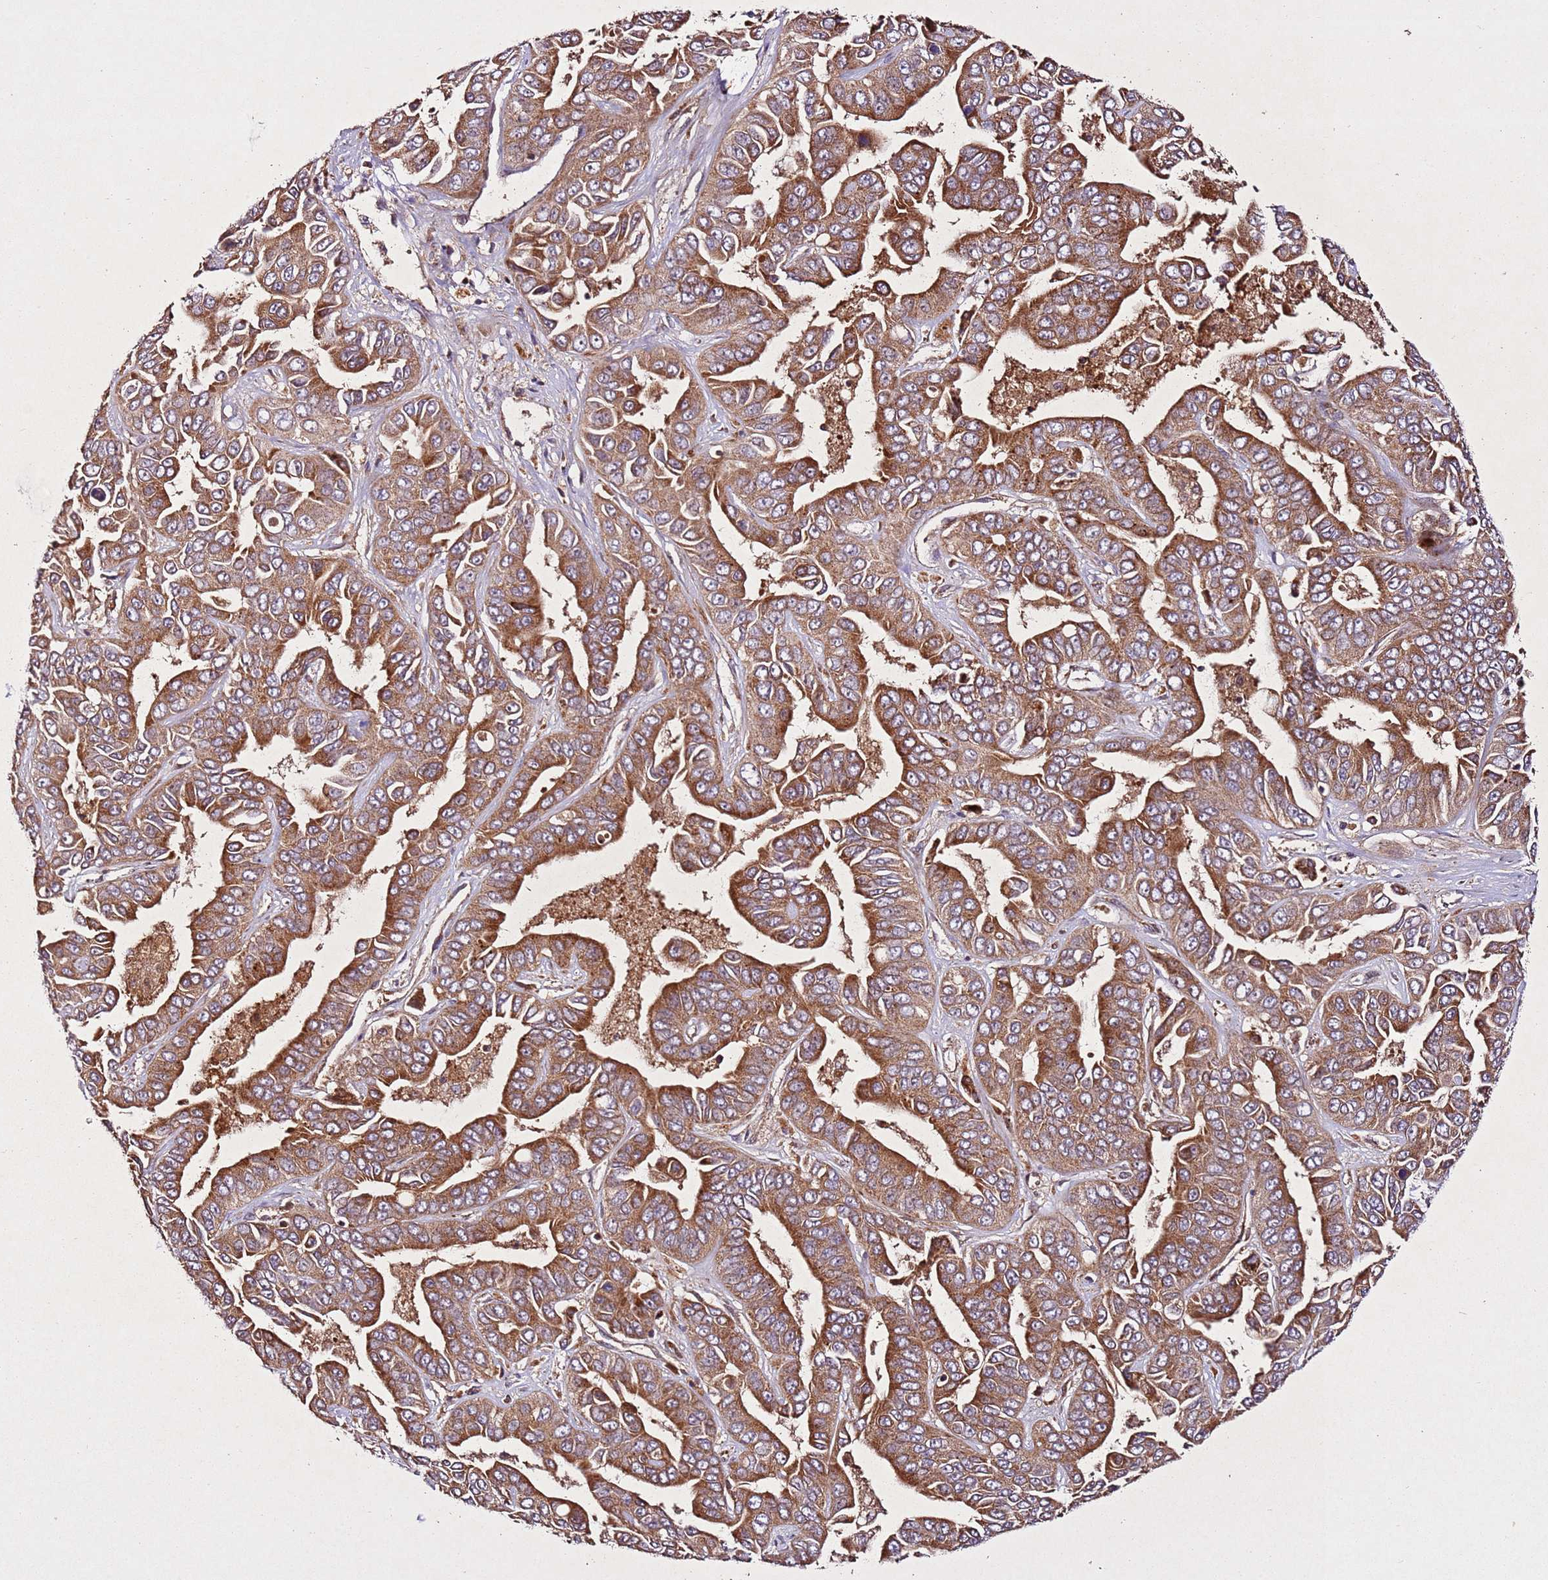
{"staining": {"intensity": "moderate", "quantity": ">75%", "location": "cytoplasmic/membranous"}, "tissue": "liver cancer", "cell_type": "Tumor cells", "image_type": "cancer", "snomed": [{"axis": "morphology", "description": "Cholangiocarcinoma"}, {"axis": "topography", "description": "Liver"}], "caption": "Immunohistochemical staining of liver cancer (cholangiocarcinoma) demonstrates medium levels of moderate cytoplasmic/membranous expression in approximately >75% of tumor cells.", "gene": "PTMA", "patient": {"sex": "female", "age": 52}}